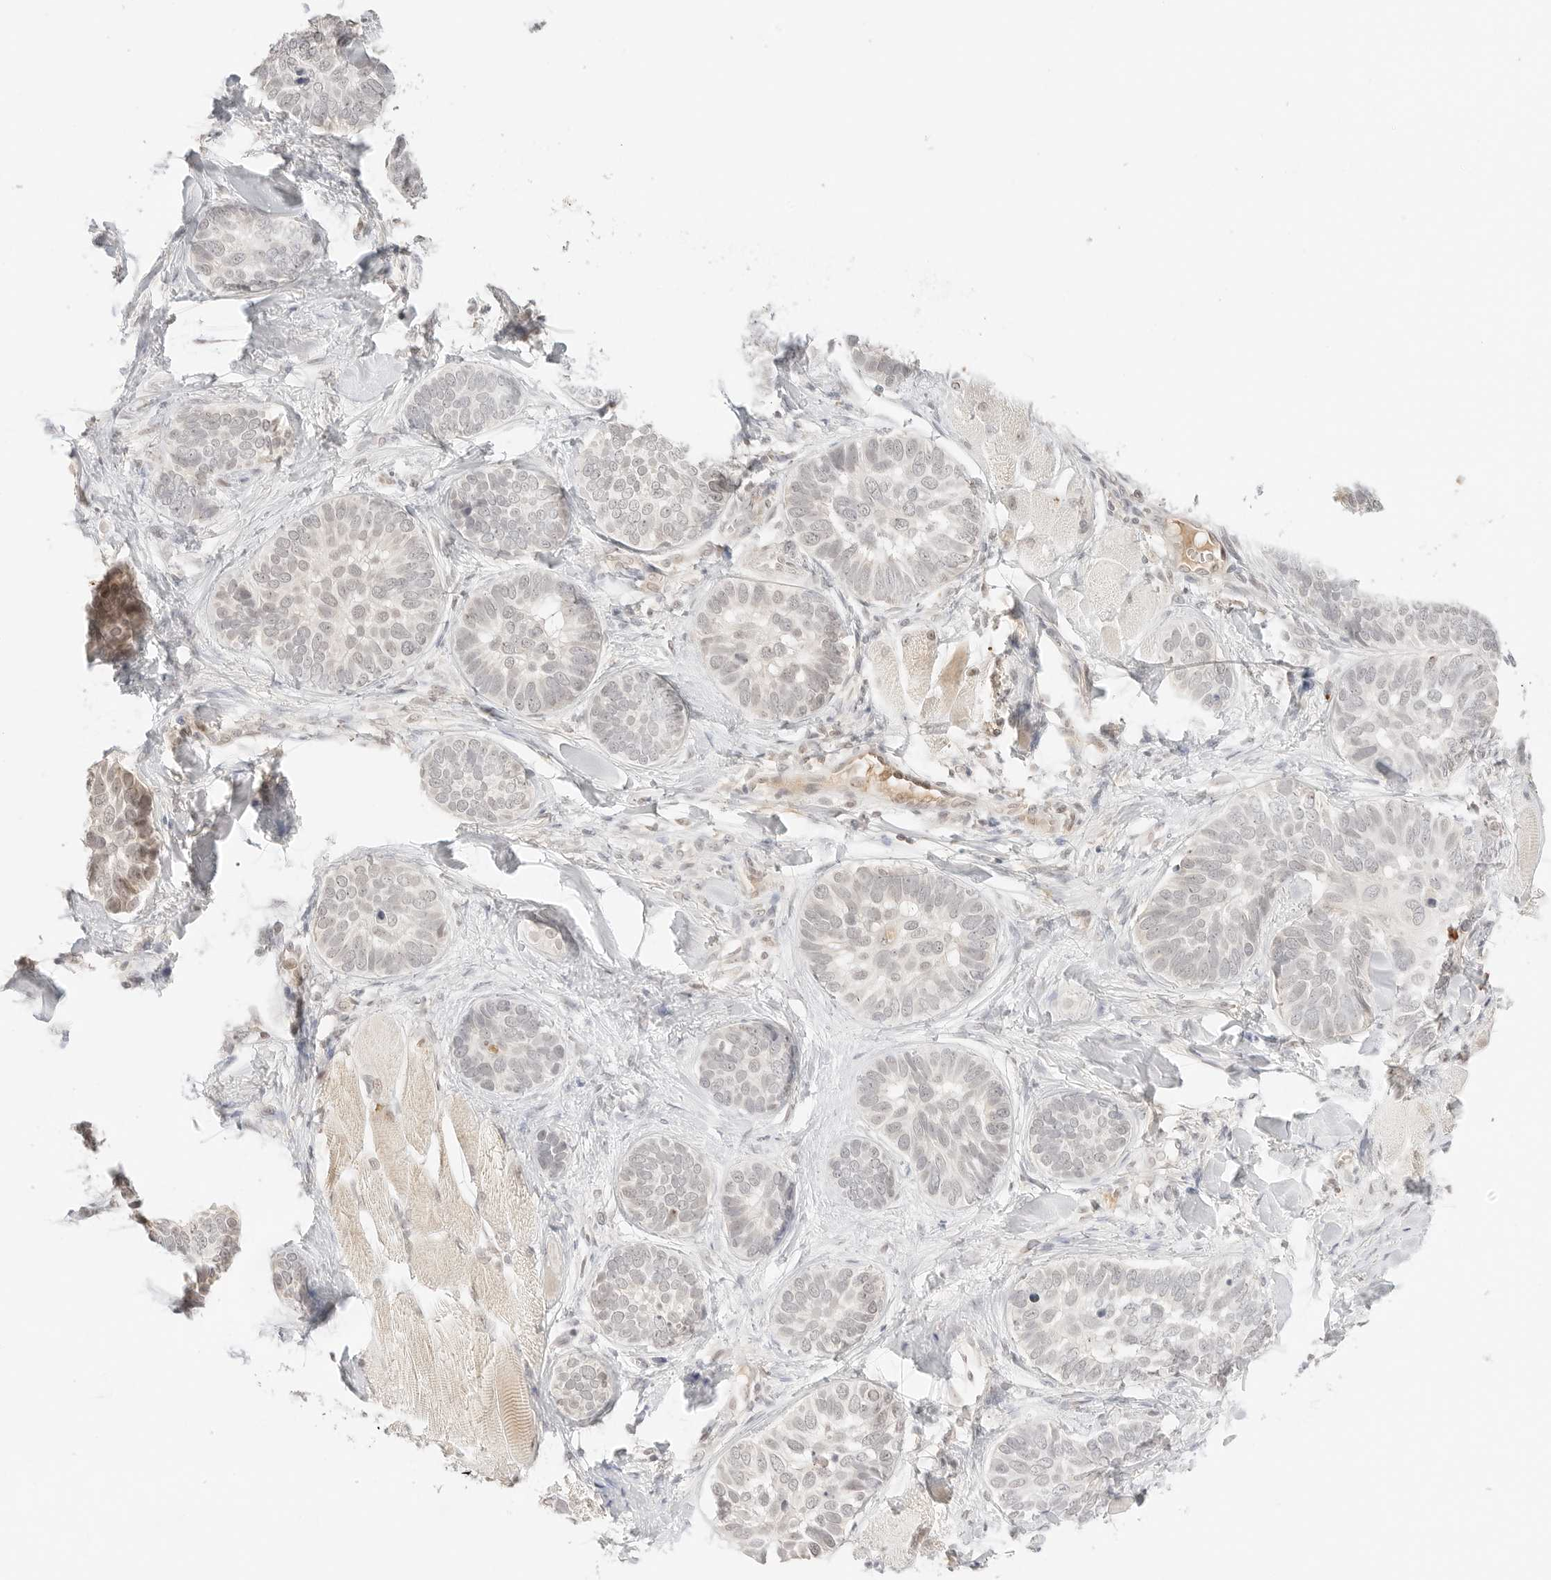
{"staining": {"intensity": "weak", "quantity": "25%-75%", "location": "nuclear"}, "tissue": "skin cancer", "cell_type": "Tumor cells", "image_type": "cancer", "snomed": [{"axis": "morphology", "description": "Basal cell carcinoma"}, {"axis": "topography", "description": "Skin"}], "caption": "Brown immunohistochemical staining in skin basal cell carcinoma shows weak nuclear expression in approximately 25%-75% of tumor cells.", "gene": "RPS6KL1", "patient": {"sex": "male", "age": 62}}